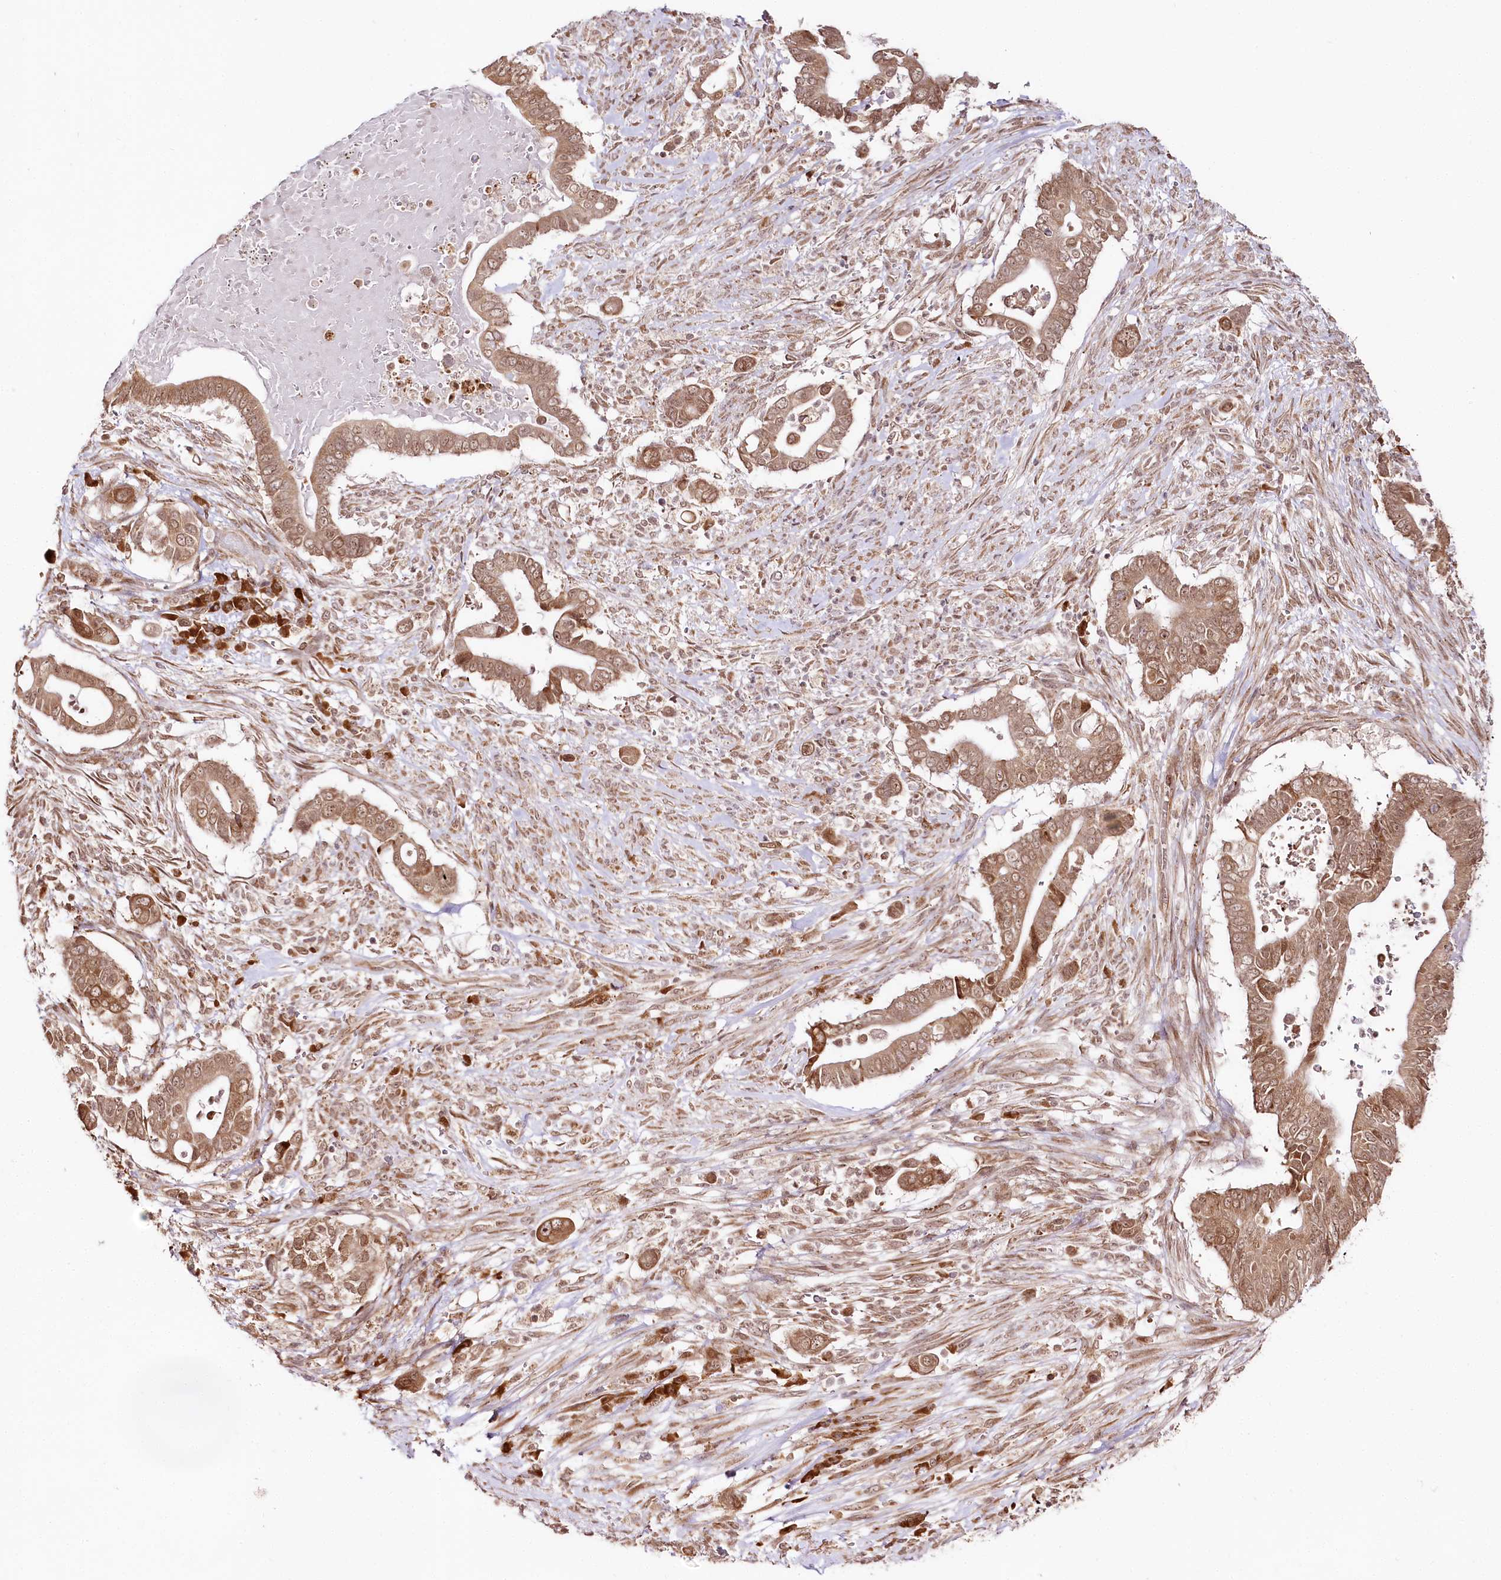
{"staining": {"intensity": "moderate", "quantity": ">75%", "location": "cytoplasmic/membranous,nuclear"}, "tissue": "pancreatic cancer", "cell_type": "Tumor cells", "image_type": "cancer", "snomed": [{"axis": "morphology", "description": "Adenocarcinoma, NOS"}, {"axis": "topography", "description": "Pancreas"}], "caption": "Immunohistochemical staining of human adenocarcinoma (pancreatic) exhibits medium levels of moderate cytoplasmic/membranous and nuclear protein positivity in about >75% of tumor cells.", "gene": "ENSG00000144785", "patient": {"sex": "male", "age": 68}}